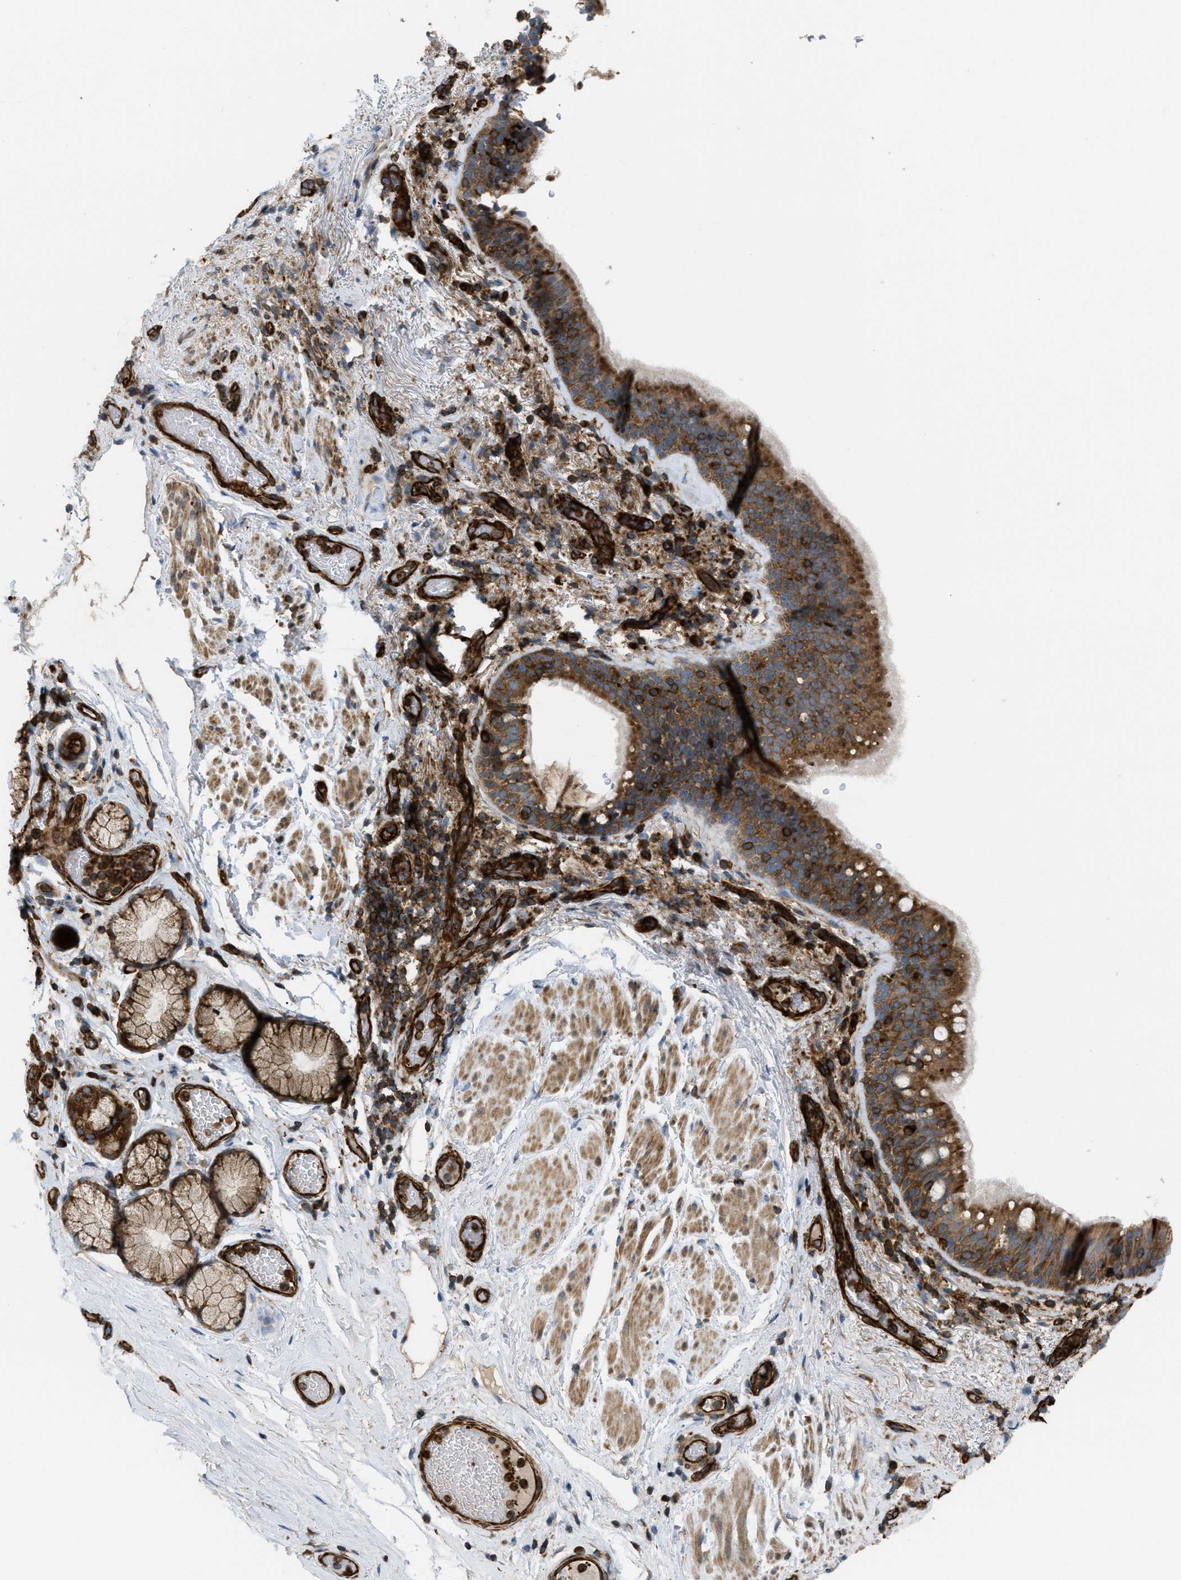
{"staining": {"intensity": "moderate", "quantity": ">75%", "location": "cytoplasmic/membranous"}, "tissue": "bronchus", "cell_type": "Respiratory epithelial cells", "image_type": "normal", "snomed": [{"axis": "morphology", "description": "Normal tissue, NOS"}, {"axis": "morphology", "description": "Inflammation, NOS"}, {"axis": "topography", "description": "Cartilage tissue"}, {"axis": "topography", "description": "Bronchus"}], "caption": "High-power microscopy captured an immunohistochemistry image of normal bronchus, revealing moderate cytoplasmic/membranous expression in approximately >75% of respiratory epithelial cells. (Stains: DAB (3,3'-diaminobenzidine) in brown, nuclei in blue, Microscopy: brightfield microscopy at high magnification).", "gene": "ATP2A3", "patient": {"sex": "male", "age": 77}}